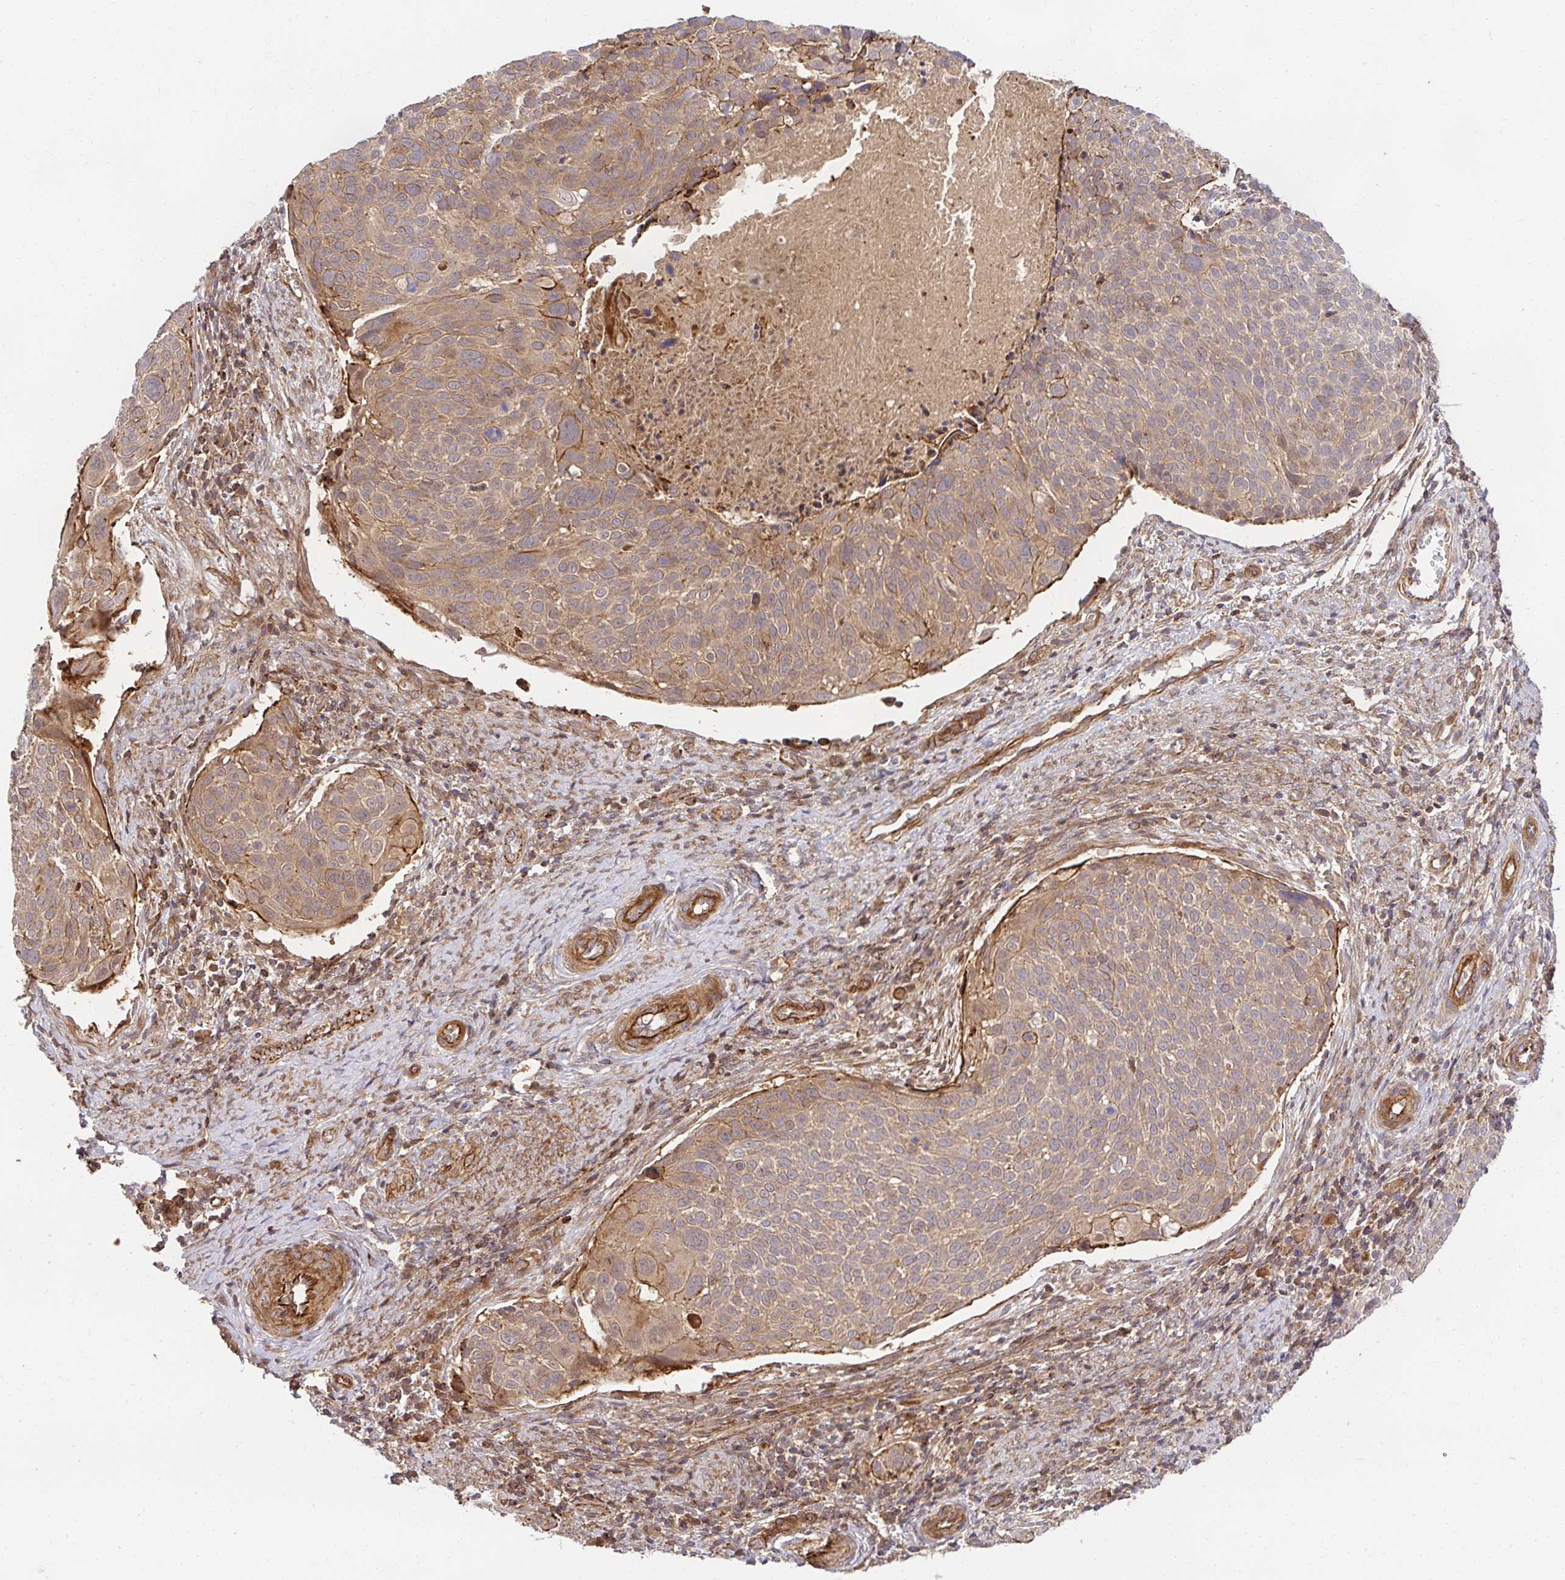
{"staining": {"intensity": "weak", "quantity": "<25%", "location": "cytoplasmic/membranous"}, "tissue": "cervical cancer", "cell_type": "Tumor cells", "image_type": "cancer", "snomed": [{"axis": "morphology", "description": "Squamous cell carcinoma, NOS"}, {"axis": "topography", "description": "Cervix"}], "caption": "There is no significant expression in tumor cells of cervical squamous cell carcinoma. Nuclei are stained in blue.", "gene": "PSMA4", "patient": {"sex": "female", "age": 39}}